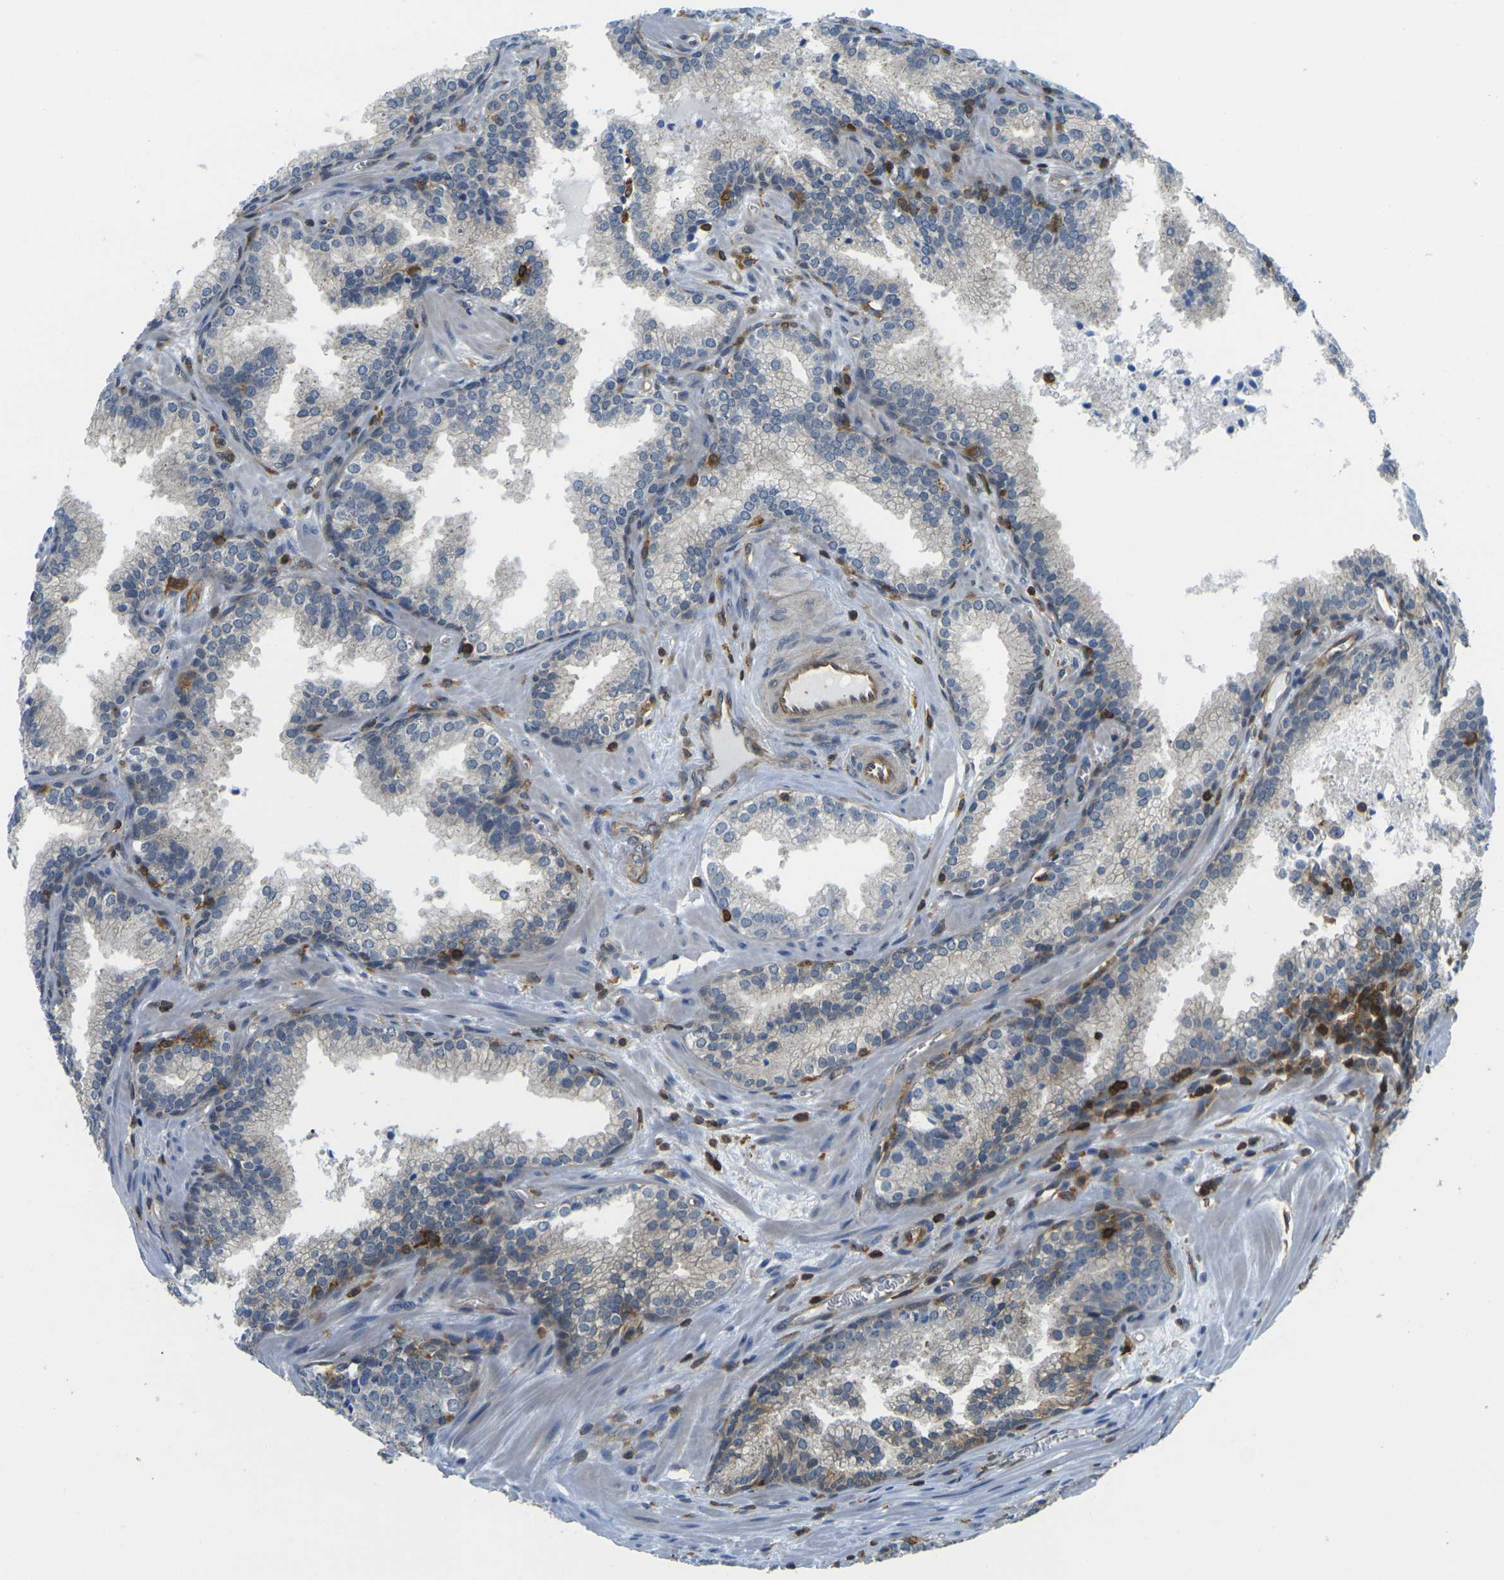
{"staining": {"intensity": "negative", "quantity": "none", "location": "none"}, "tissue": "prostate cancer", "cell_type": "Tumor cells", "image_type": "cancer", "snomed": [{"axis": "morphology", "description": "Adenocarcinoma, Low grade"}, {"axis": "topography", "description": "Prostate"}], "caption": "Tumor cells show no significant protein expression in prostate adenocarcinoma (low-grade). The staining is performed using DAB (3,3'-diaminobenzidine) brown chromogen with nuclei counter-stained in using hematoxylin.", "gene": "LASP1", "patient": {"sex": "male", "age": 60}}